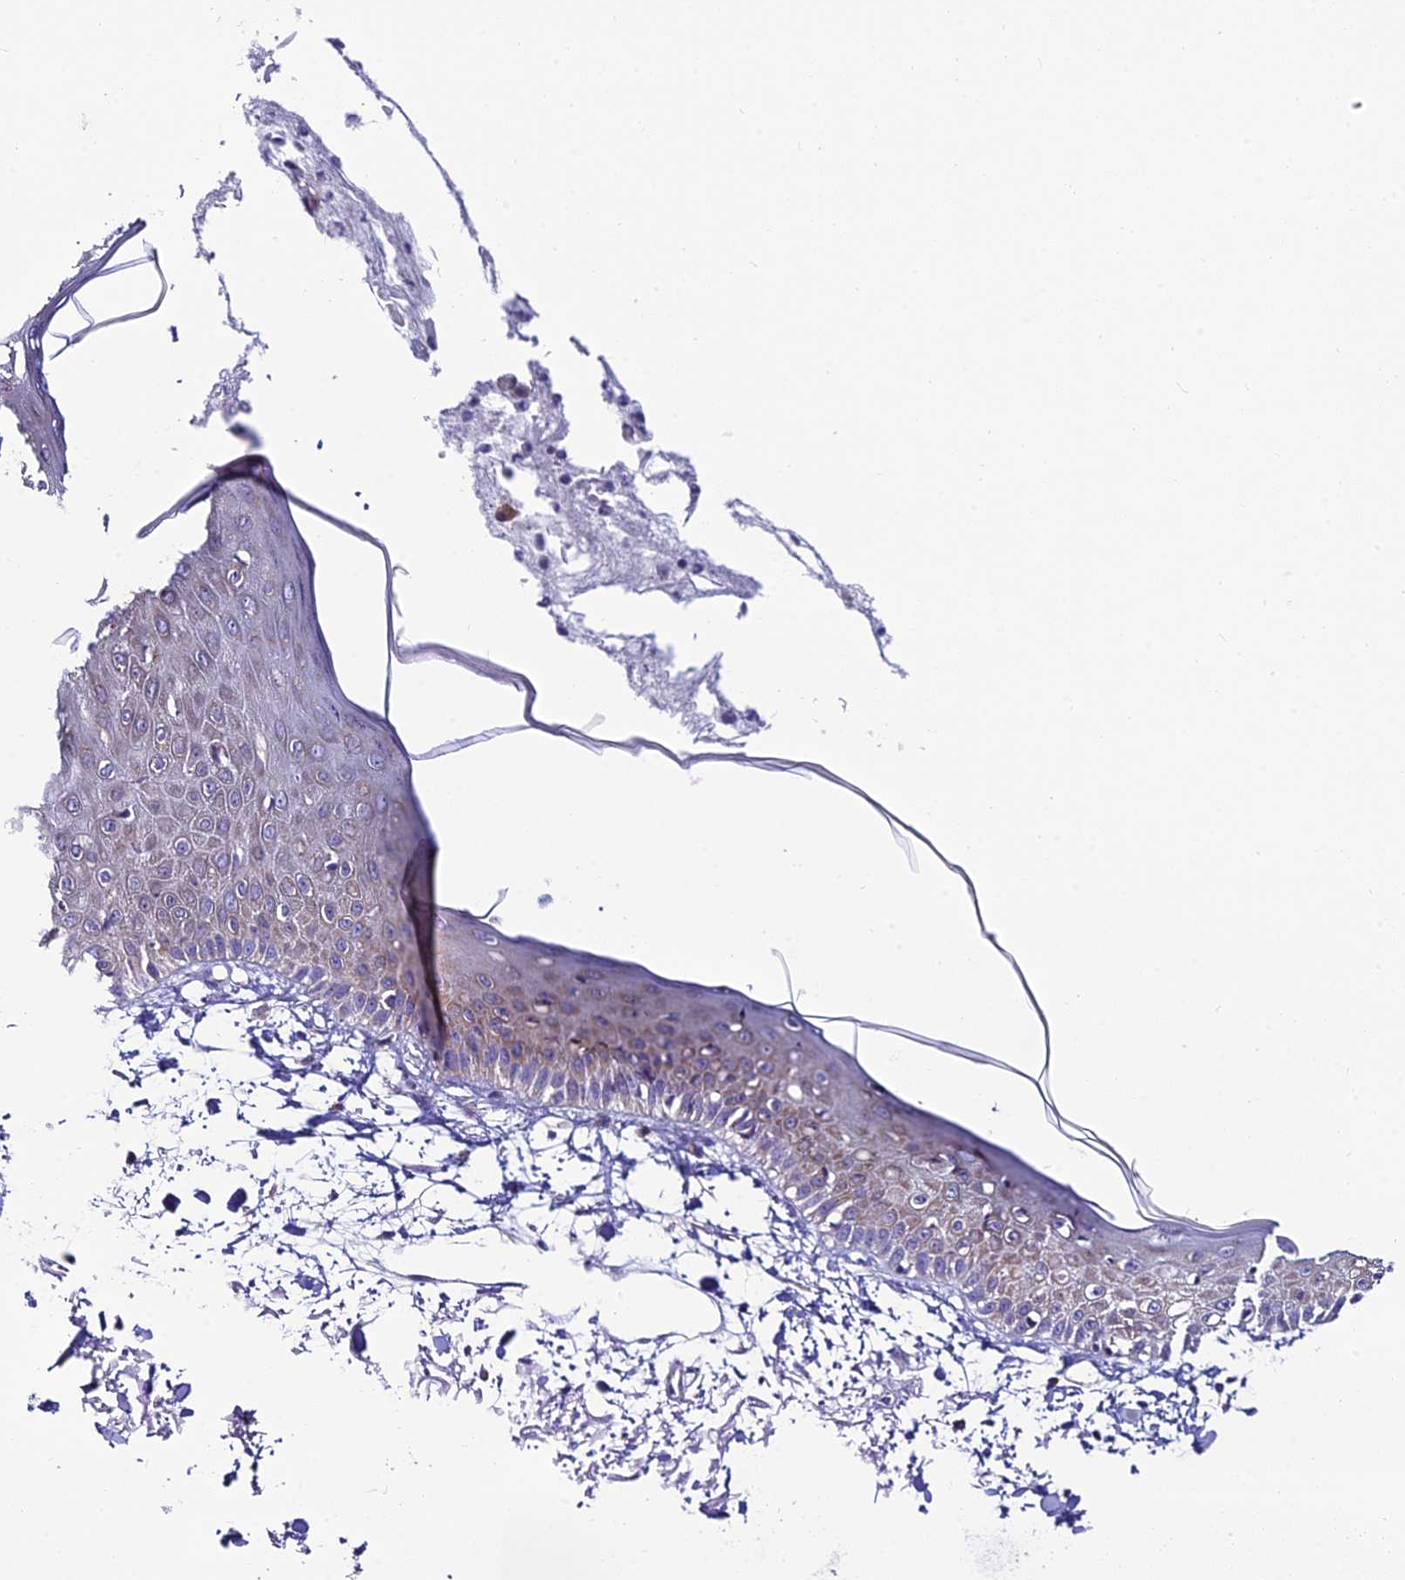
{"staining": {"intensity": "negative", "quantity": "none", "location": "none"}, "tissue": "skin", "cell_type": "Fibroblasts", "image_type": "normal", "snomed": [{"axis": "morphology", "description": "Normal tissue, NOS"}, {"axis": "morphology", "description": "Squamous cell carcinoma, NOS"}, {"axis": "topography", "description": "Skin"}, {"axis": "topography", "description": "Peripheral nerve tissue"}], "caption": "This is a photomicrograph of IHC staining of benign skin, which shows no staining in fibroblasts.", "gene": "REEP4", "patient": {"sex": "male", "age": 83}}